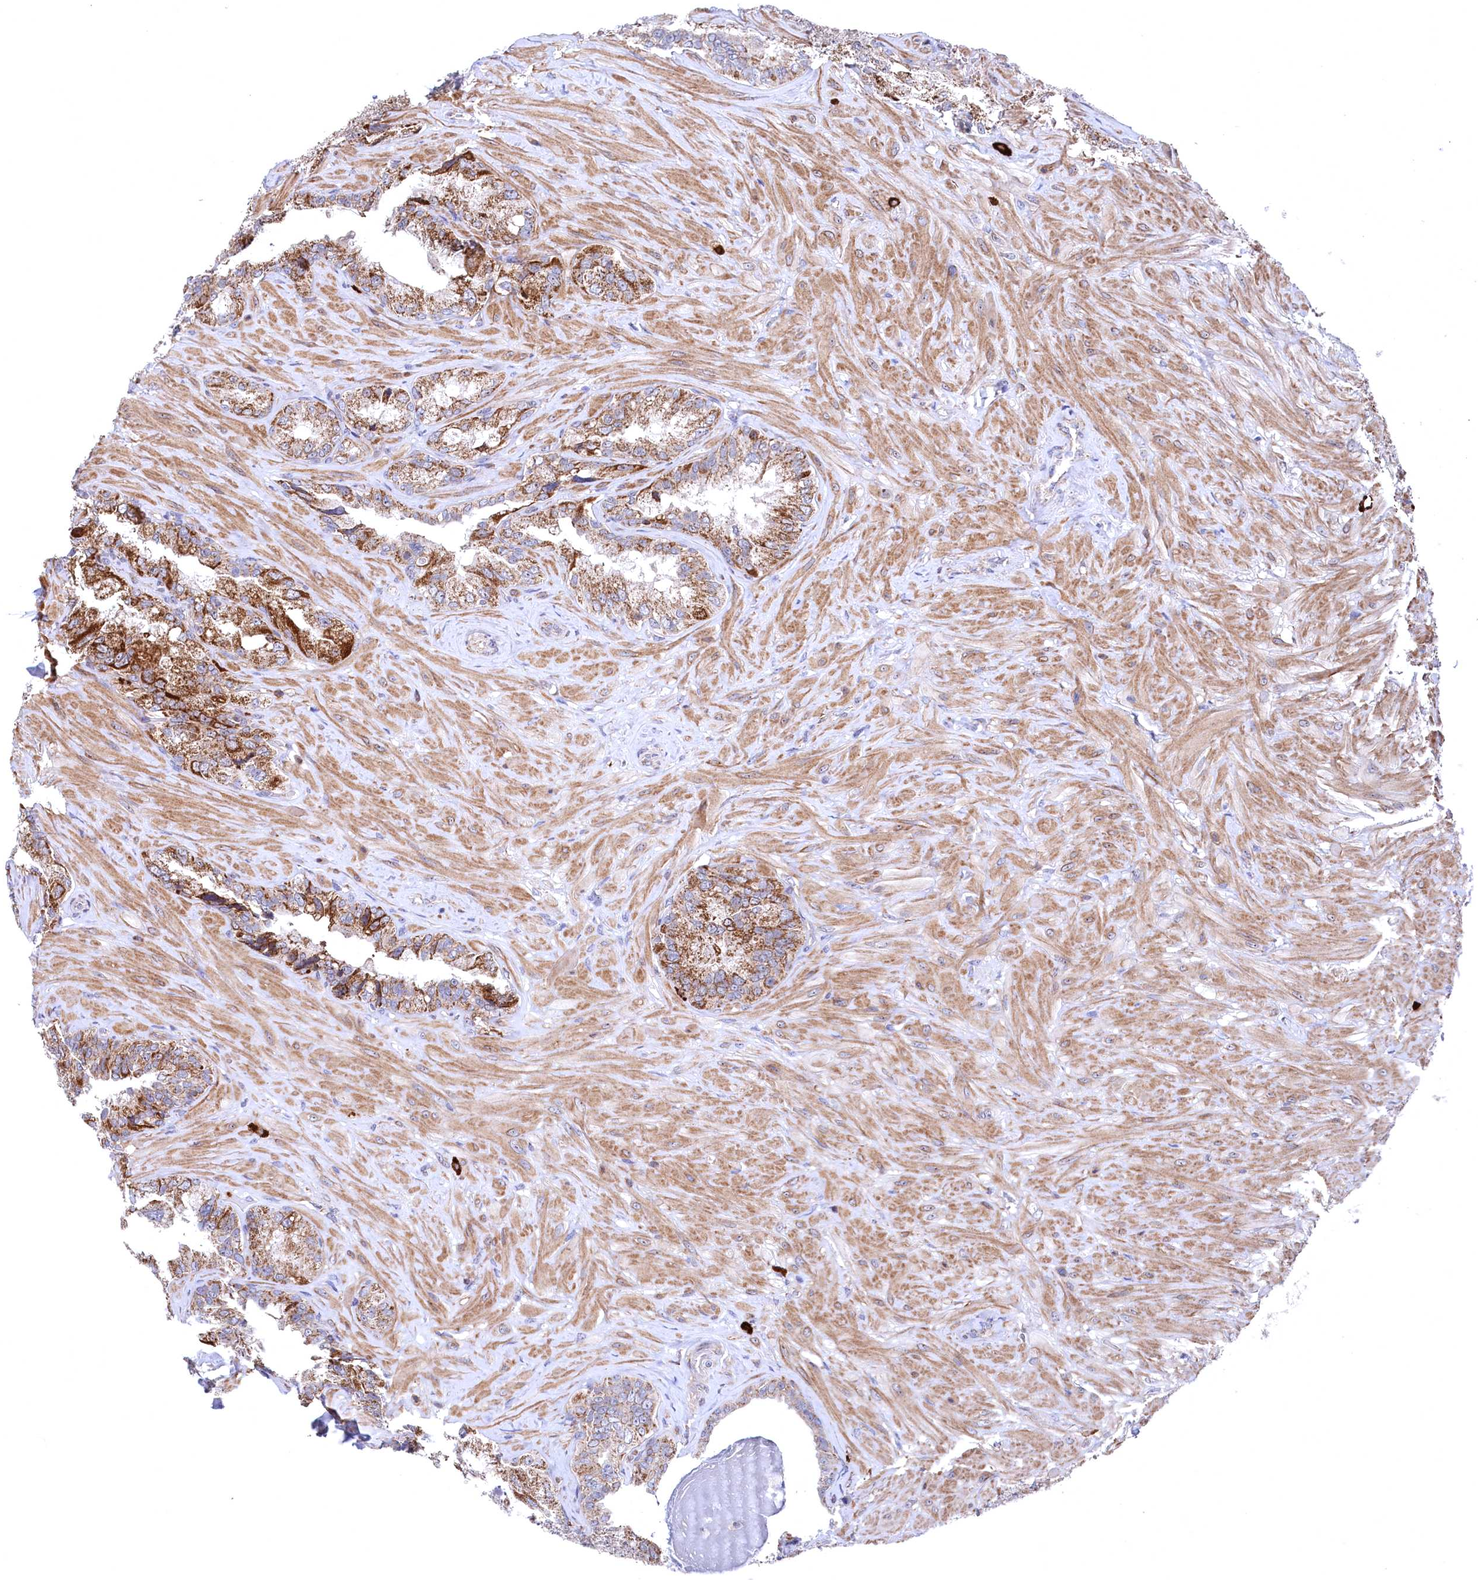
{"staining": {"intensity": "strong", "quantity": ">75%", "location": "cytoplasmic/membranous"}, "tissue": "seminal vesicle", "cell_type": "Glandular cells", "image_type": "normal", "snomed": [{"axis": "morphology", "description": "Normal tissue, NOS"}, {"axis": "topography", "description": "Seminal veicle"}, {"axis": "topography", "description": "Peripheral nerve tissue"}], "caption": "Protein expression analysis of normal seminal vesicle demonstrates strong cytoplasmic/membranous expression in approximately >75% of glandular cells. The staining was performed using DAB to visualize the protein expression in brown, while the nuclei were stained in blue with hematoxylin (Magnification: 20x).", "gene": "CHCHD1", "patient": {"sex": "male", "age": 67}}